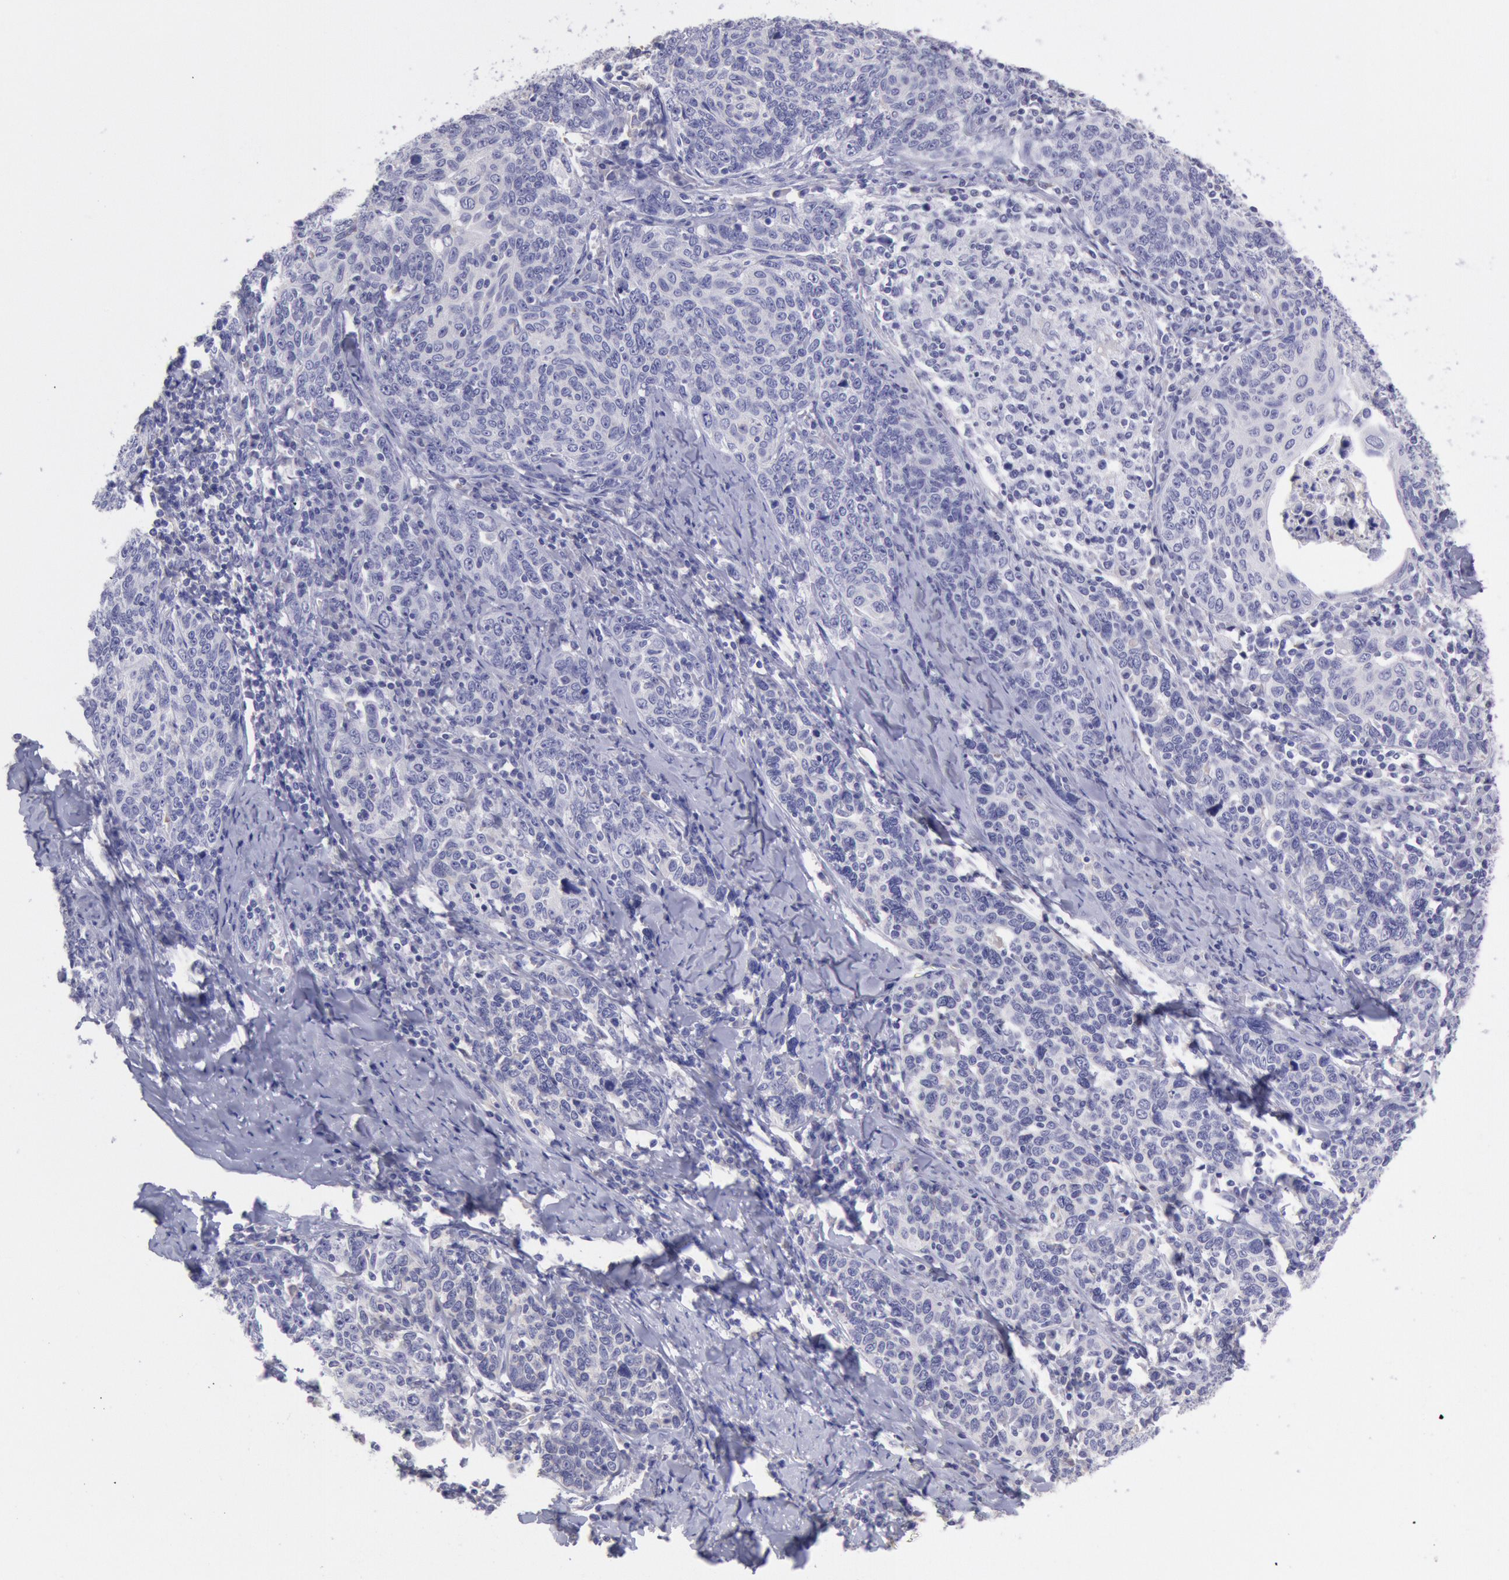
{"staining": {"intensity": "negative", "quantity": "none", "location": "none"}, "tissue": "cervical cancer", "cell_type": "Tumor cells", "image_type": "cancer", "snomed": [{"axis": "morphology", "description": "Squamous cell carcinoma, NOS"}, {"axis": "topography", "description": "Cervix"}], "caption": "Tumor cells show no significant positivity in cervical squamous cell carcinoma.", "gene": "MYH7", "patient": {"sex": "female", "age": 41}}